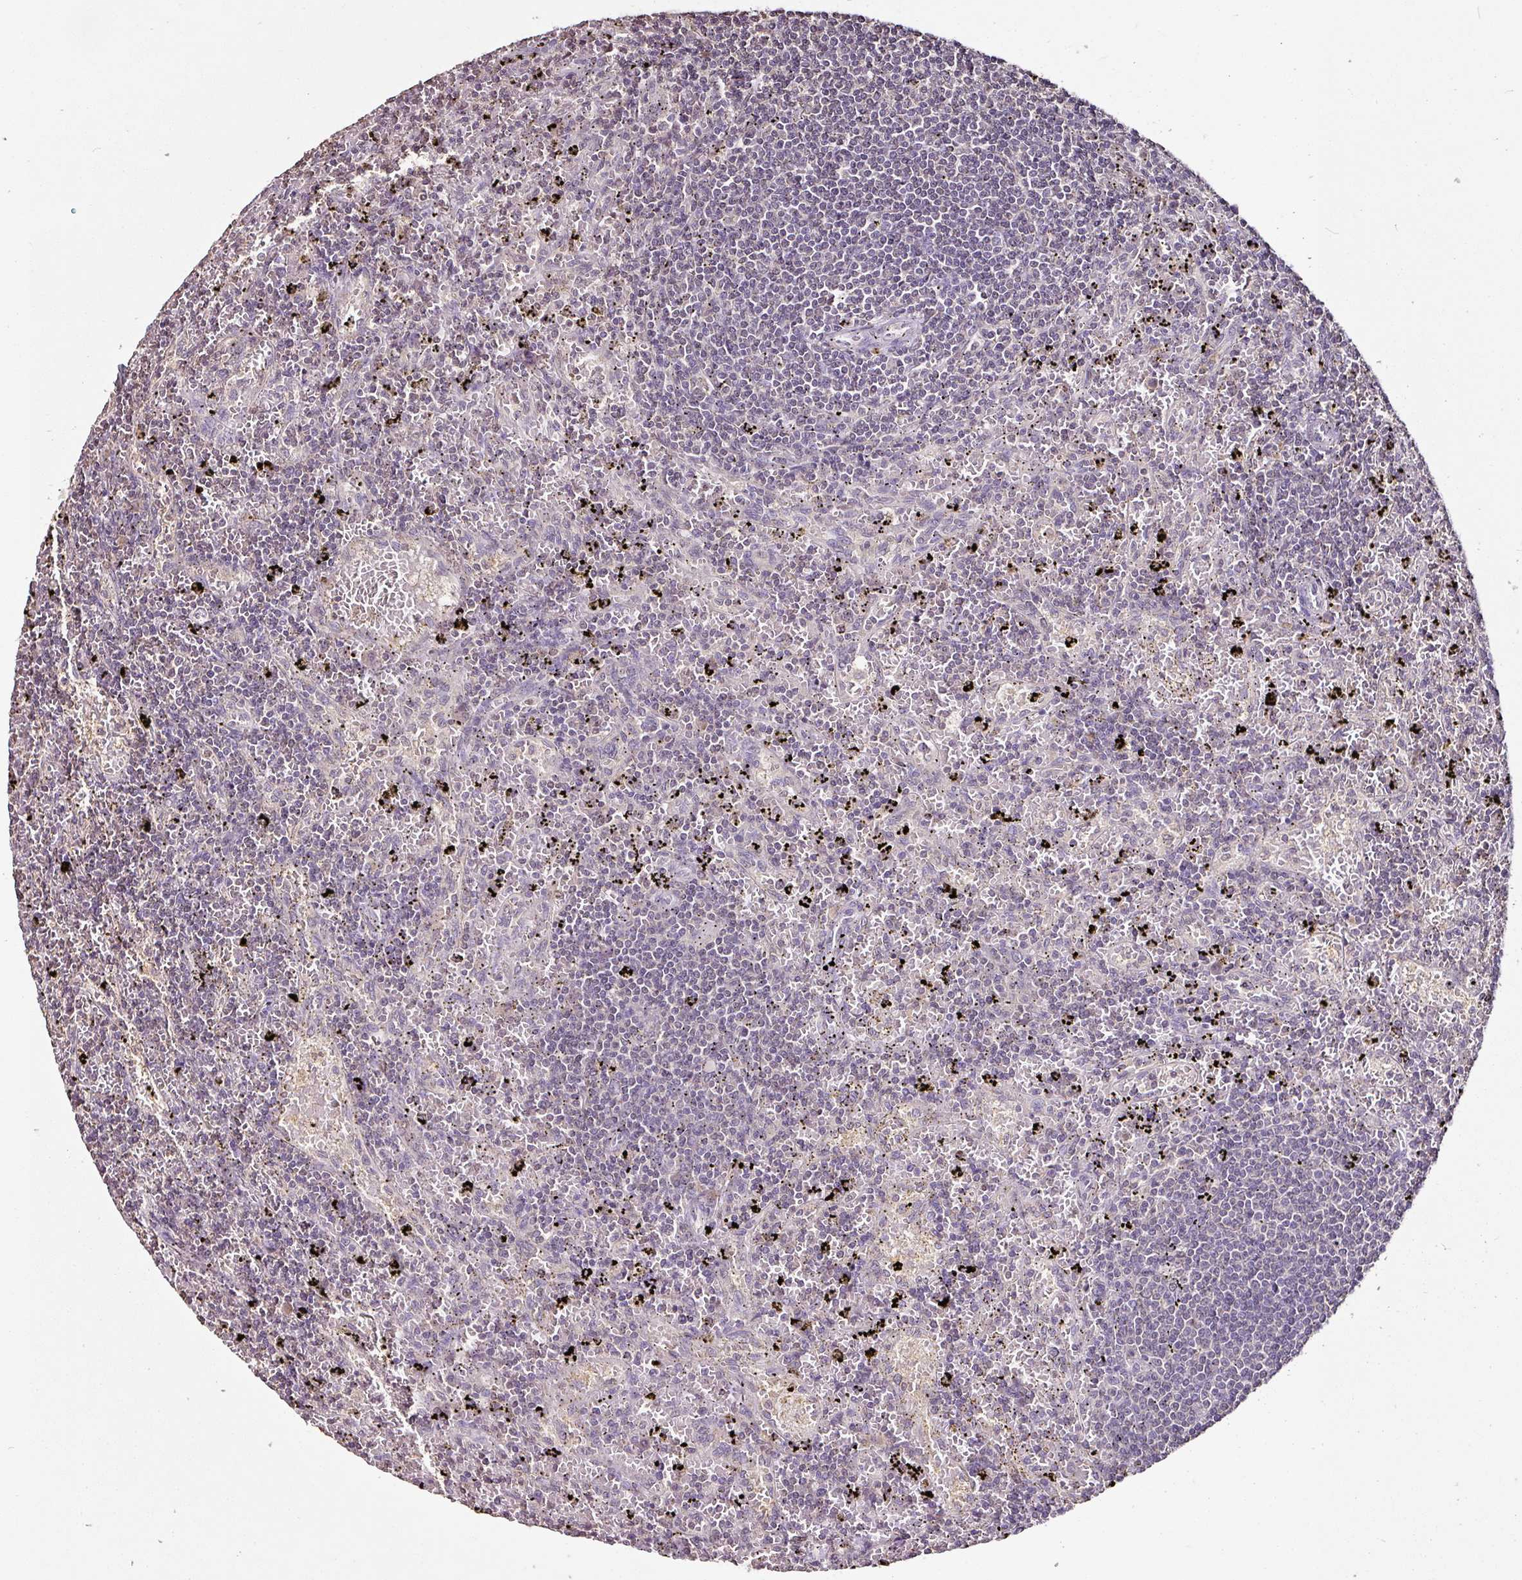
{"staining": {"intensity": "negative", "quantity": "none", "location": "none"}, "tissue": "lymphoma", "cell_type": "Tumor cells", "image_type": "cancer", "snomed": [{"axis": "morphology", "description": "Malignant lymphoma, non-Hodgkin's type, Low grade"}, {"axis": "topography", "description": "Spleen"}], "caption": "This image is of lymphoma stained with IHC to label a protein in brown with the nuclei are counter-stained blue. There is no expression in tumor cells.", "gene": "RPL38", "patient": {"sex": "male", "age": 76}}